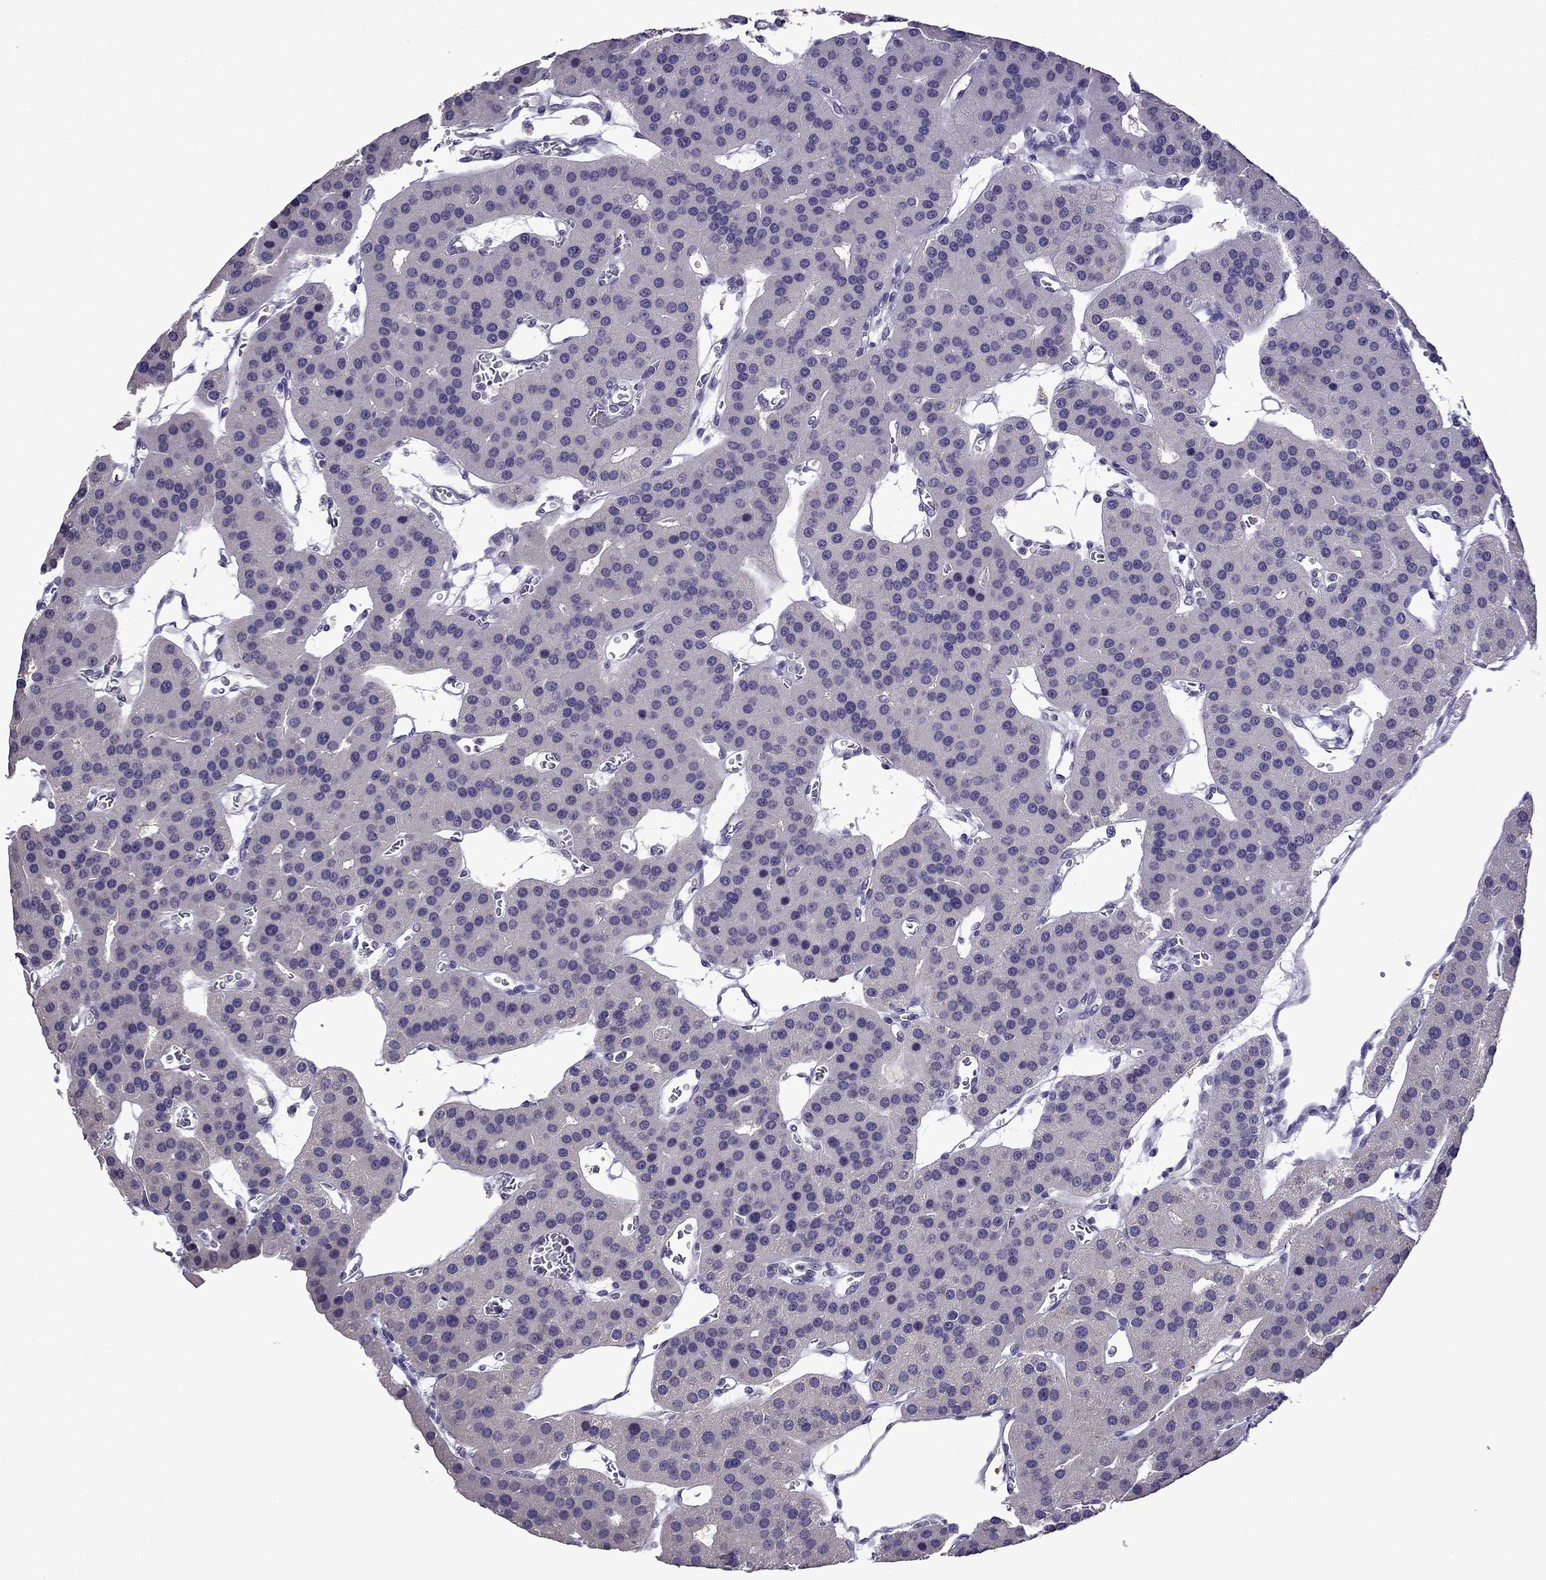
{"staining": {"intensity": "negative", "quantity": "none", "location": "none"}, "tissue": "parathyroid gland", "cell_type": "Glandular cells", "image_type": "normal", "snomed": [{"axis": "morphology", "description": "Normal tissue, NOS"}, {"axis": "morphology", "description": "Adenoma, NOS"}, {"axis": "topography", "description": "Parathyroid gland"}], "caption": "A photomicrograph of parathyroid gland stained for a protein reveals no brown staining in glandular cells. The staining was performed using DAB to visualize the protein expression in brown, while the nuclei were stained in blue with hematoxylin (Magnification: 20x).", "gene": "TTN", "patient": {"sex": "female", "age": 86}}